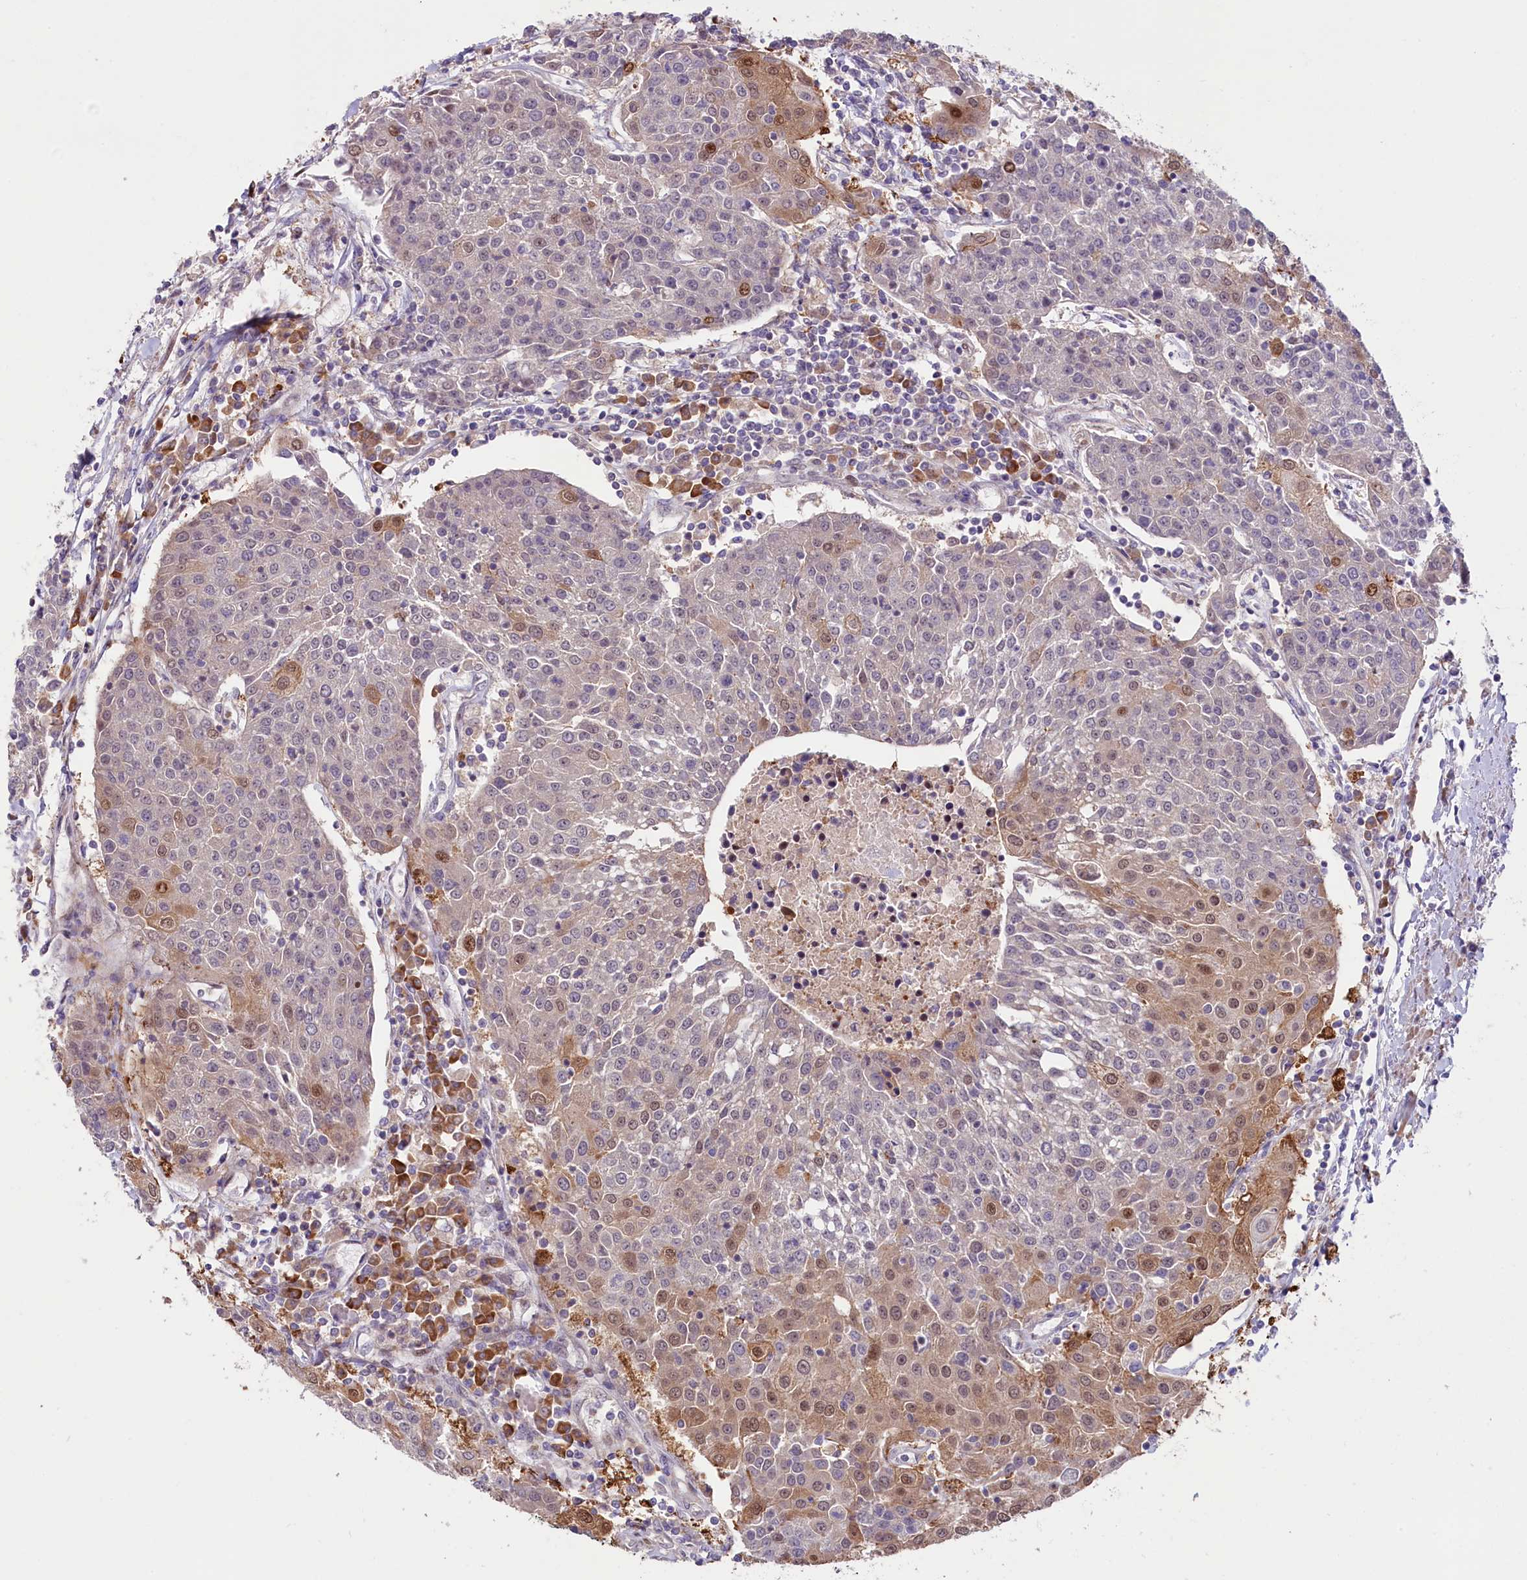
{"staining": {"intensity": "moderate", "quantity": "<25%", "location": "cytoplasmic/membranous,nuclear"}, "tissue": "urothelial cancer", "cell_type": "Tumor cells", "image_type": "cancer", "snomed": [{"axis": "morphology", "description": "Urothelial carcinoma, High grade"}, {"axis": "topography", "description": "Urinary bladder"}], "caption": "There is low levels of moderate cytoplasmic/membranous and nuclear staining in tumor cells of high-grade urothelial carcinoma, as demonstrated by immunohistochemical staining (brown color).", "gene": "RIC8A", "patient": {"sex": "female", "age": 85}}